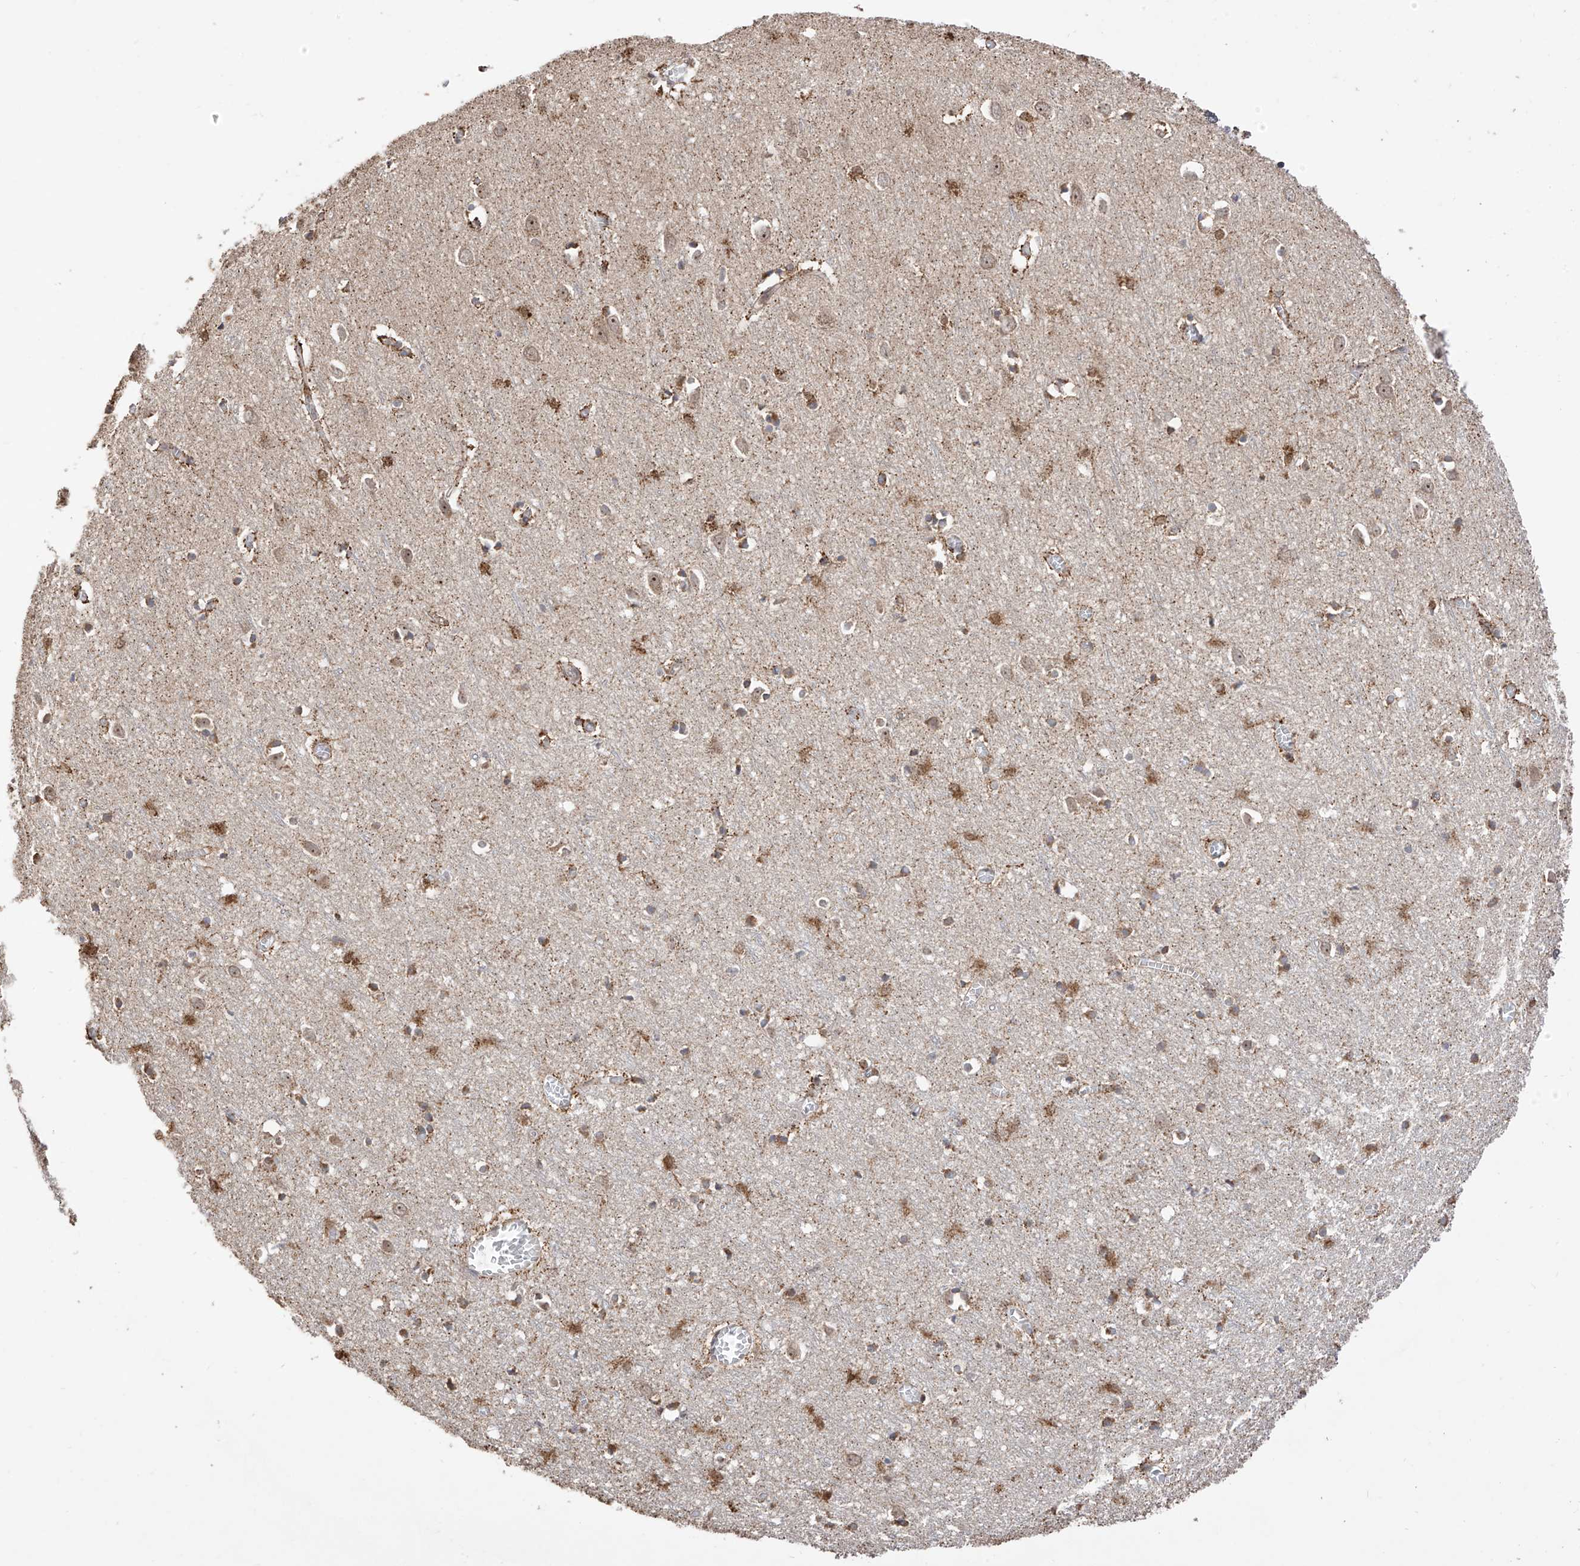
{"staining": {"intensity": "moderate", "quantity": ">75%", "location": "cytoplasmic/membranous"}, "tissue": "cerebral cortex", "cell_type": "Endothelial cells", "image_type": "normal", "snomed": [{"axis": "morphology", "description": "Normal tissue, NOS"}, {"axis": "topography", "description": "Cerebral cortex"}], "caption": "The image displays immunohistochemical staining of normal cerebral cortex. There is moderate cytoplasmic/membranous expression is present in approximately >75% of endothelial cells.", "gene": "LATS1", "patient": {"sex": "female", "age": 64}}